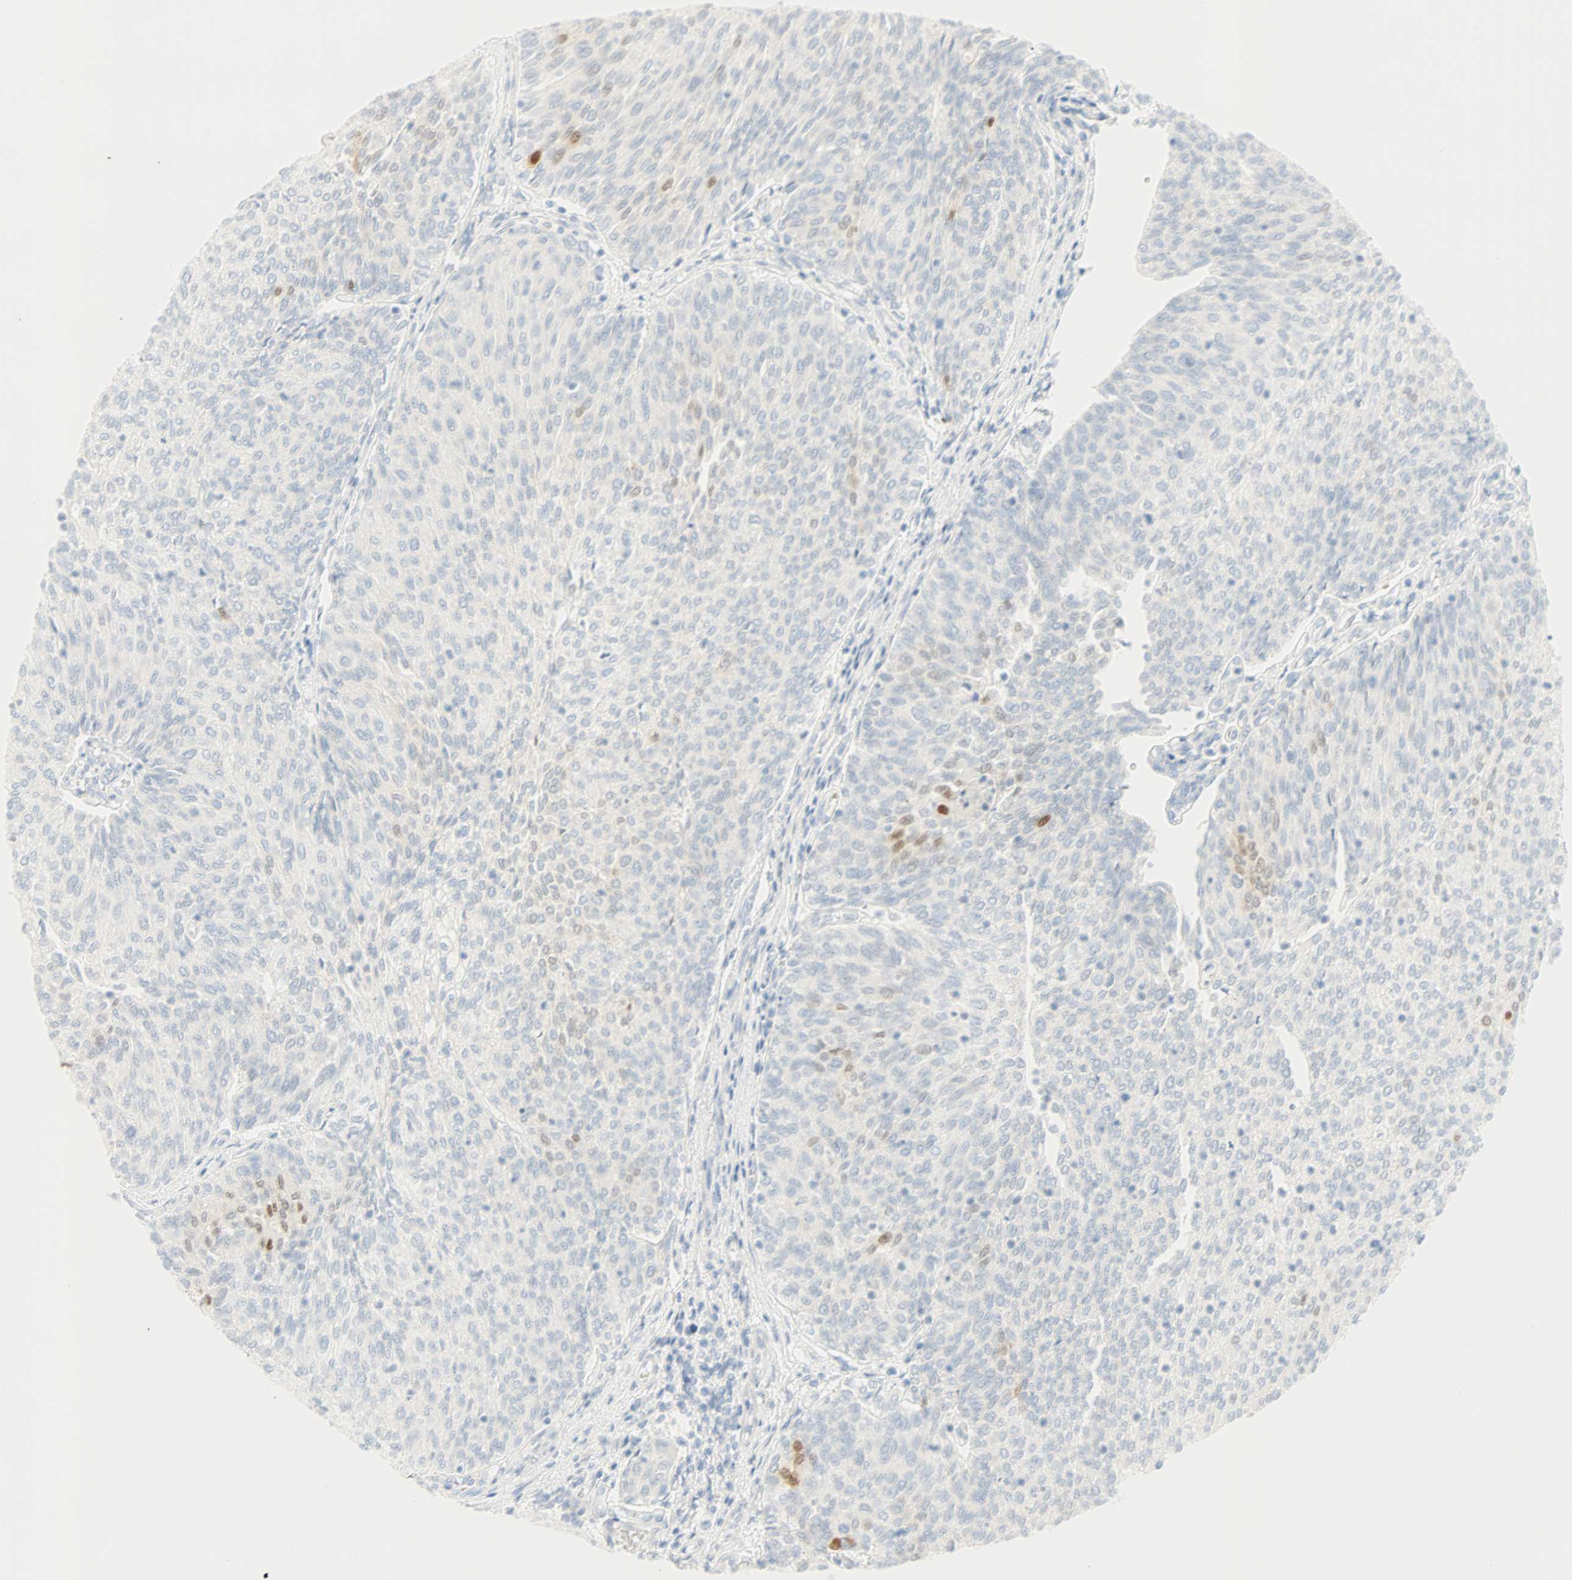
{"staining": {"intensity": "negative", "quantity": "none", "location": "none"}, "tissue": "urothelial cancer", "cell_type": "Tumor cells", "image_type": "cancer", "snomed": [{"axis": "morphology", "description": "Urothelial carcinoma, Low grade"}, {"axis": "topography", "description": "Urinary bladder"}], "caption": "Human urothelial cancer stained for a protein using immunohistochemistry exhibits no positivity in tumor cells.", "gene": "SELENBP1", "patient": {"sex": "female", "age": 79}}